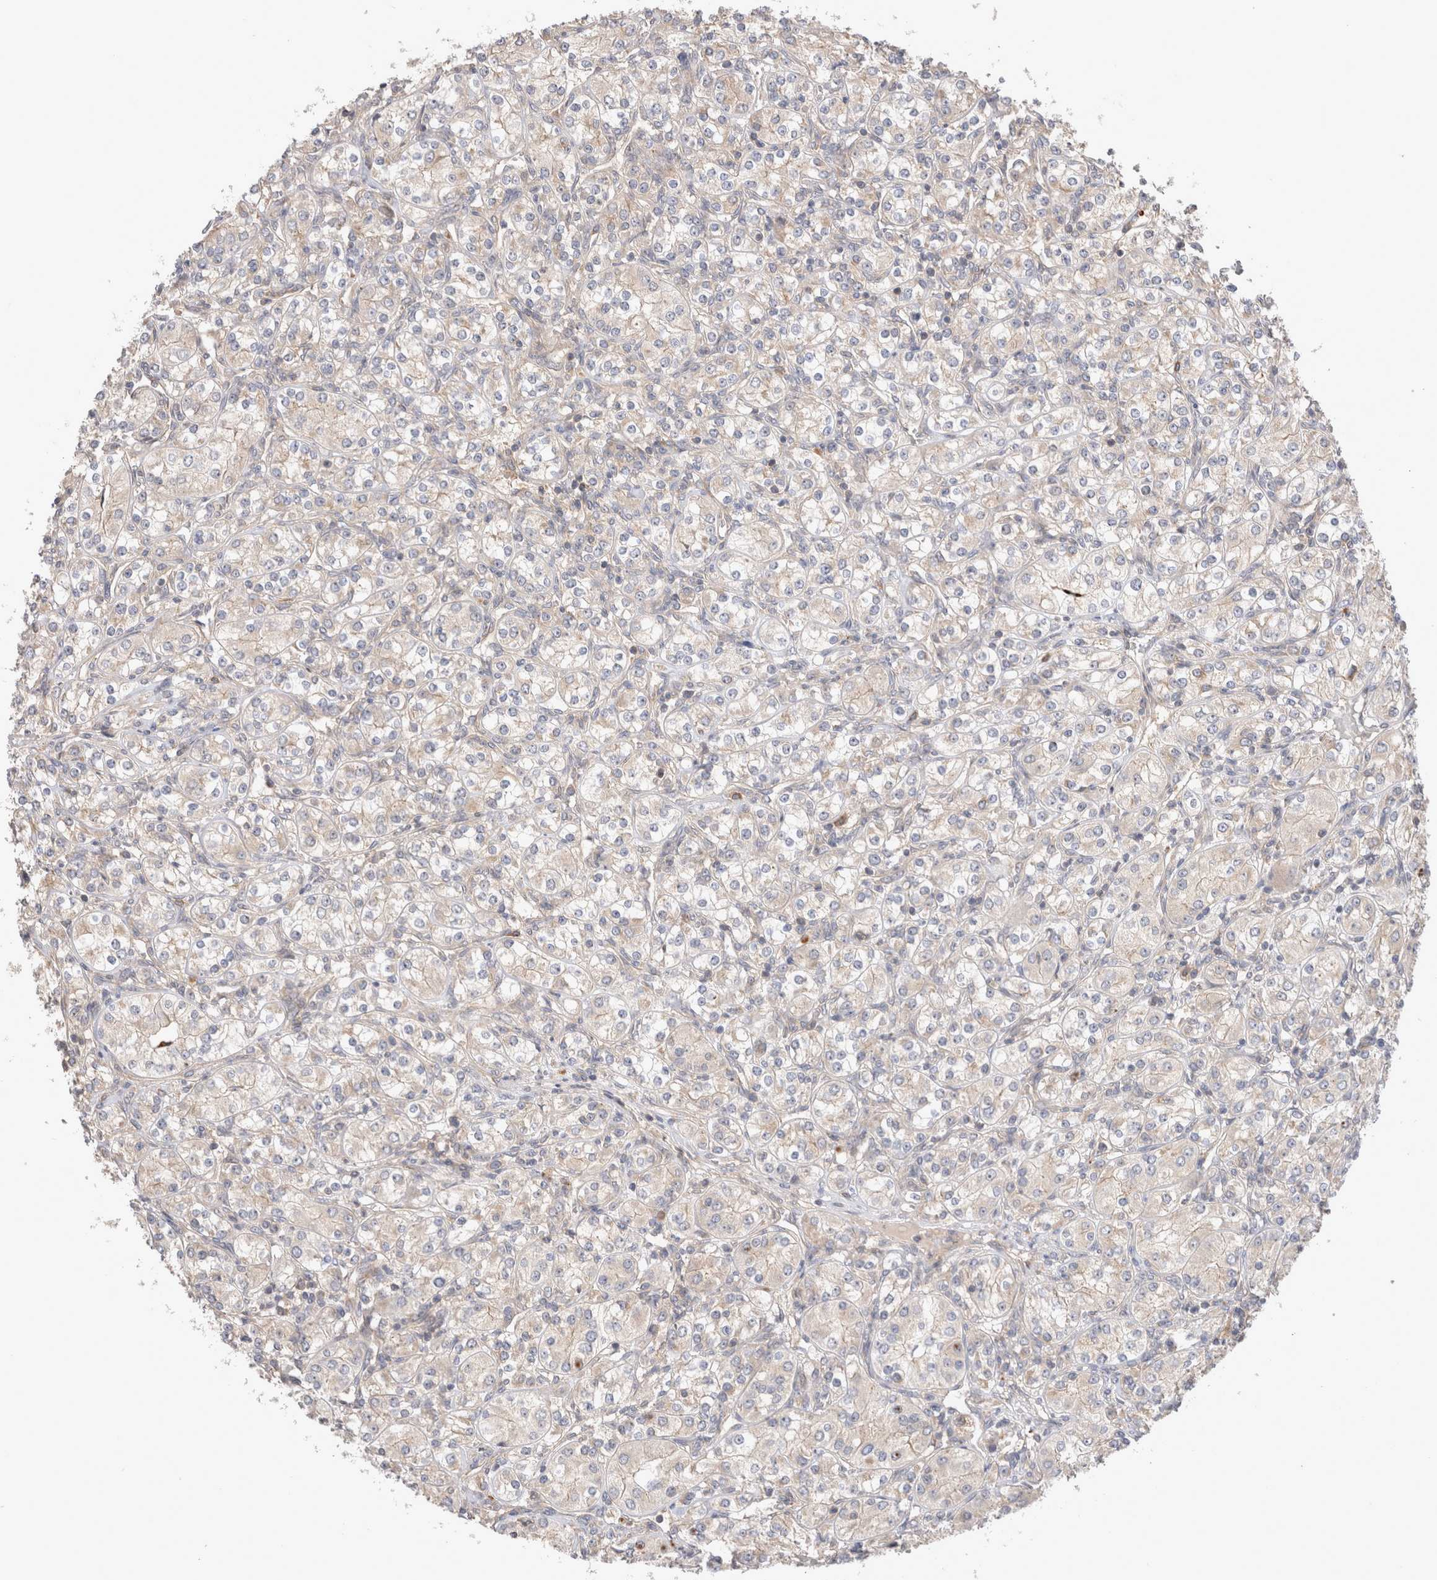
{"staining": {"intensity": "weak", "quantity": "<25%", "location": "cytoplasmic/membranous"}, "tissue": "renal cancer", "cell_type": "Tumor cells", "image_type": "cancer", "snomed": [{"axis": "morphology", "description": "Adenocarcinoma, NOS"}, {"axis": "topography", "description": "Kidney"}], "caption": "Renal cancer (adenocarcinoma) was stained to show a protein in brown. There is no significant positivity in tumor cells.", "gene": "VPS28", "patient": {"sex": "male", "age": 77}}